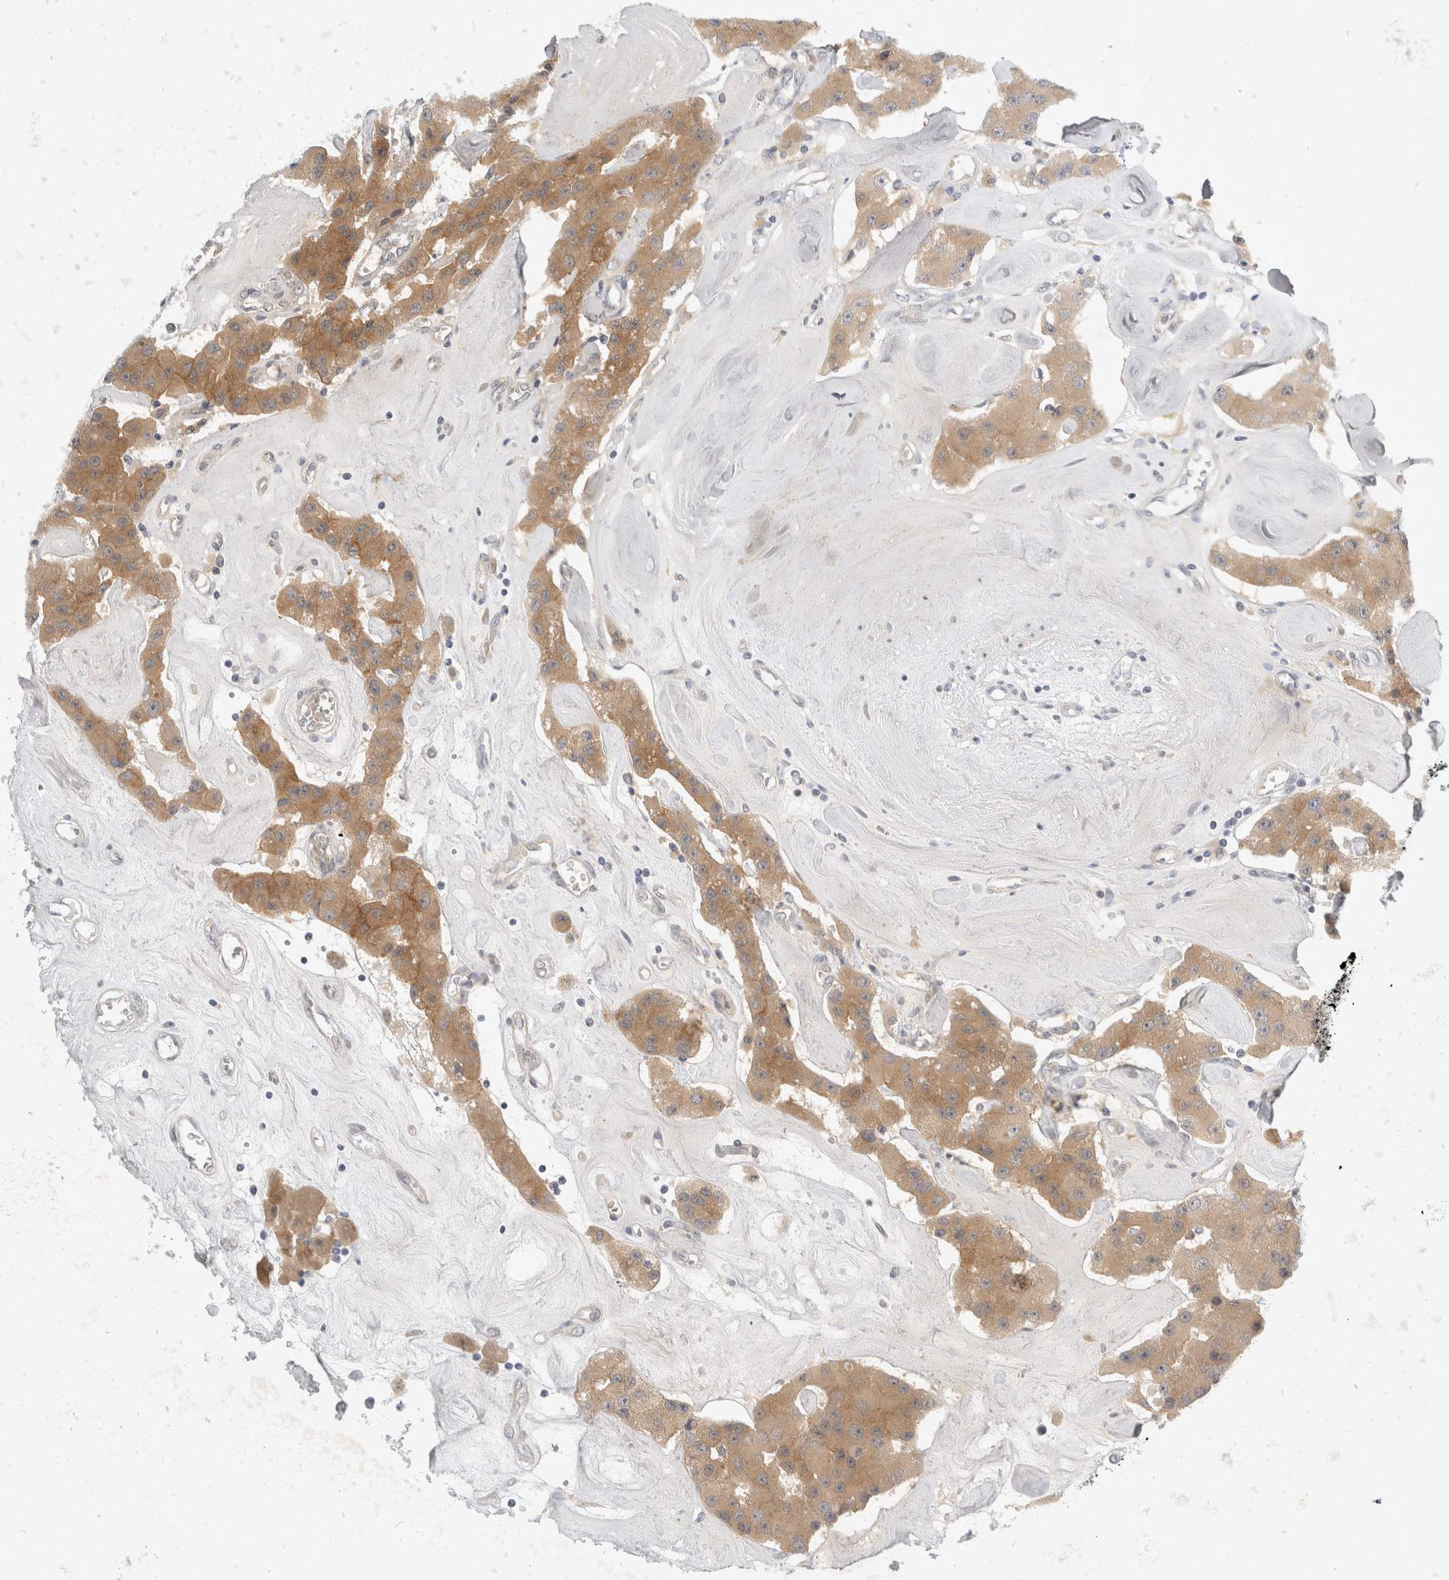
{"staining": {"intensity": "moderate", "quantity": ">75%", "location": "cytoplasmic/membranous"}, "tissue": "carcinoid", "cell_type": "Tumor cells", "image_type": "cancer", "snomed": [{"axis": "morphology", "description": "Carcinoid, malignant, NOS"}, {"axis": "topography", "description": "Pancreas"}], "caption": "A brown stain highlights moderate cytoplasmic/membranous positivity of a protein in human carcinoid tumor cells.", "gene": "TOM1L2", "patient": {"sex": "male", "age": 41}}